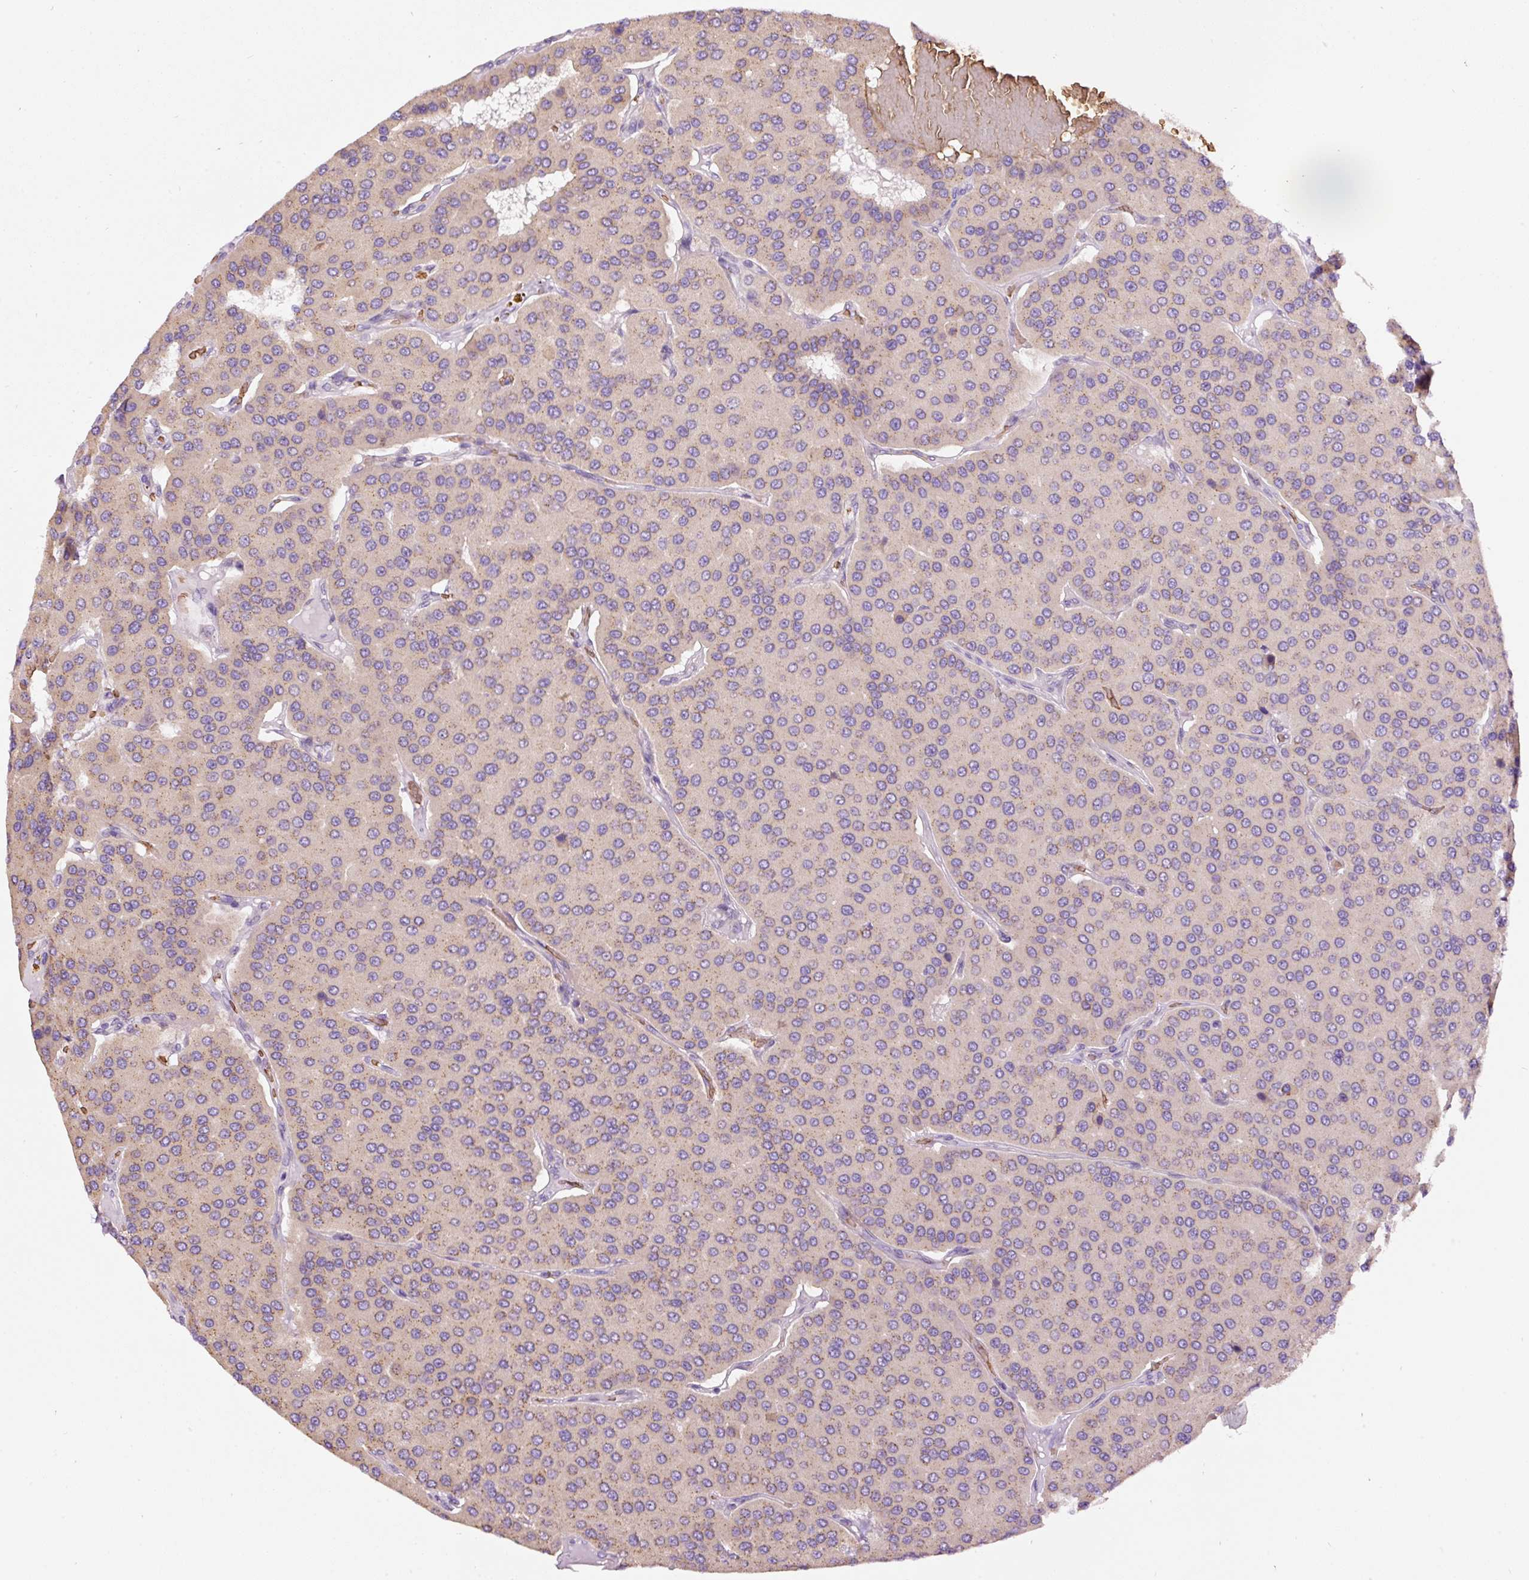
{"staining": {"intensity": "weak", "quantity": ">75%", "location": "cytoplasmic/membranous"}, "tissue": "parathyroid gland", "cell_type": "Glandular cells", "image_type": "normal", "snomed": [{"axis": "morphology", "description": "Normal tissue, NOS"}, {"axis": "morphology", "description": "Adenoma, NOS"}, {"axis": "topography", "description": "Parathyroid gland"}], "caption": "Protein expression analysis of unremarkable parathyroid gland shows weak cytoplasmic/membranous expression in about >75% of glandular cells. (DAB (3,3'-diaminobenzidine) IHC with brightfield microscopy, high magnification).", "gene": "PRRC2A", "patient": {"sex": "female", "age": 86}}